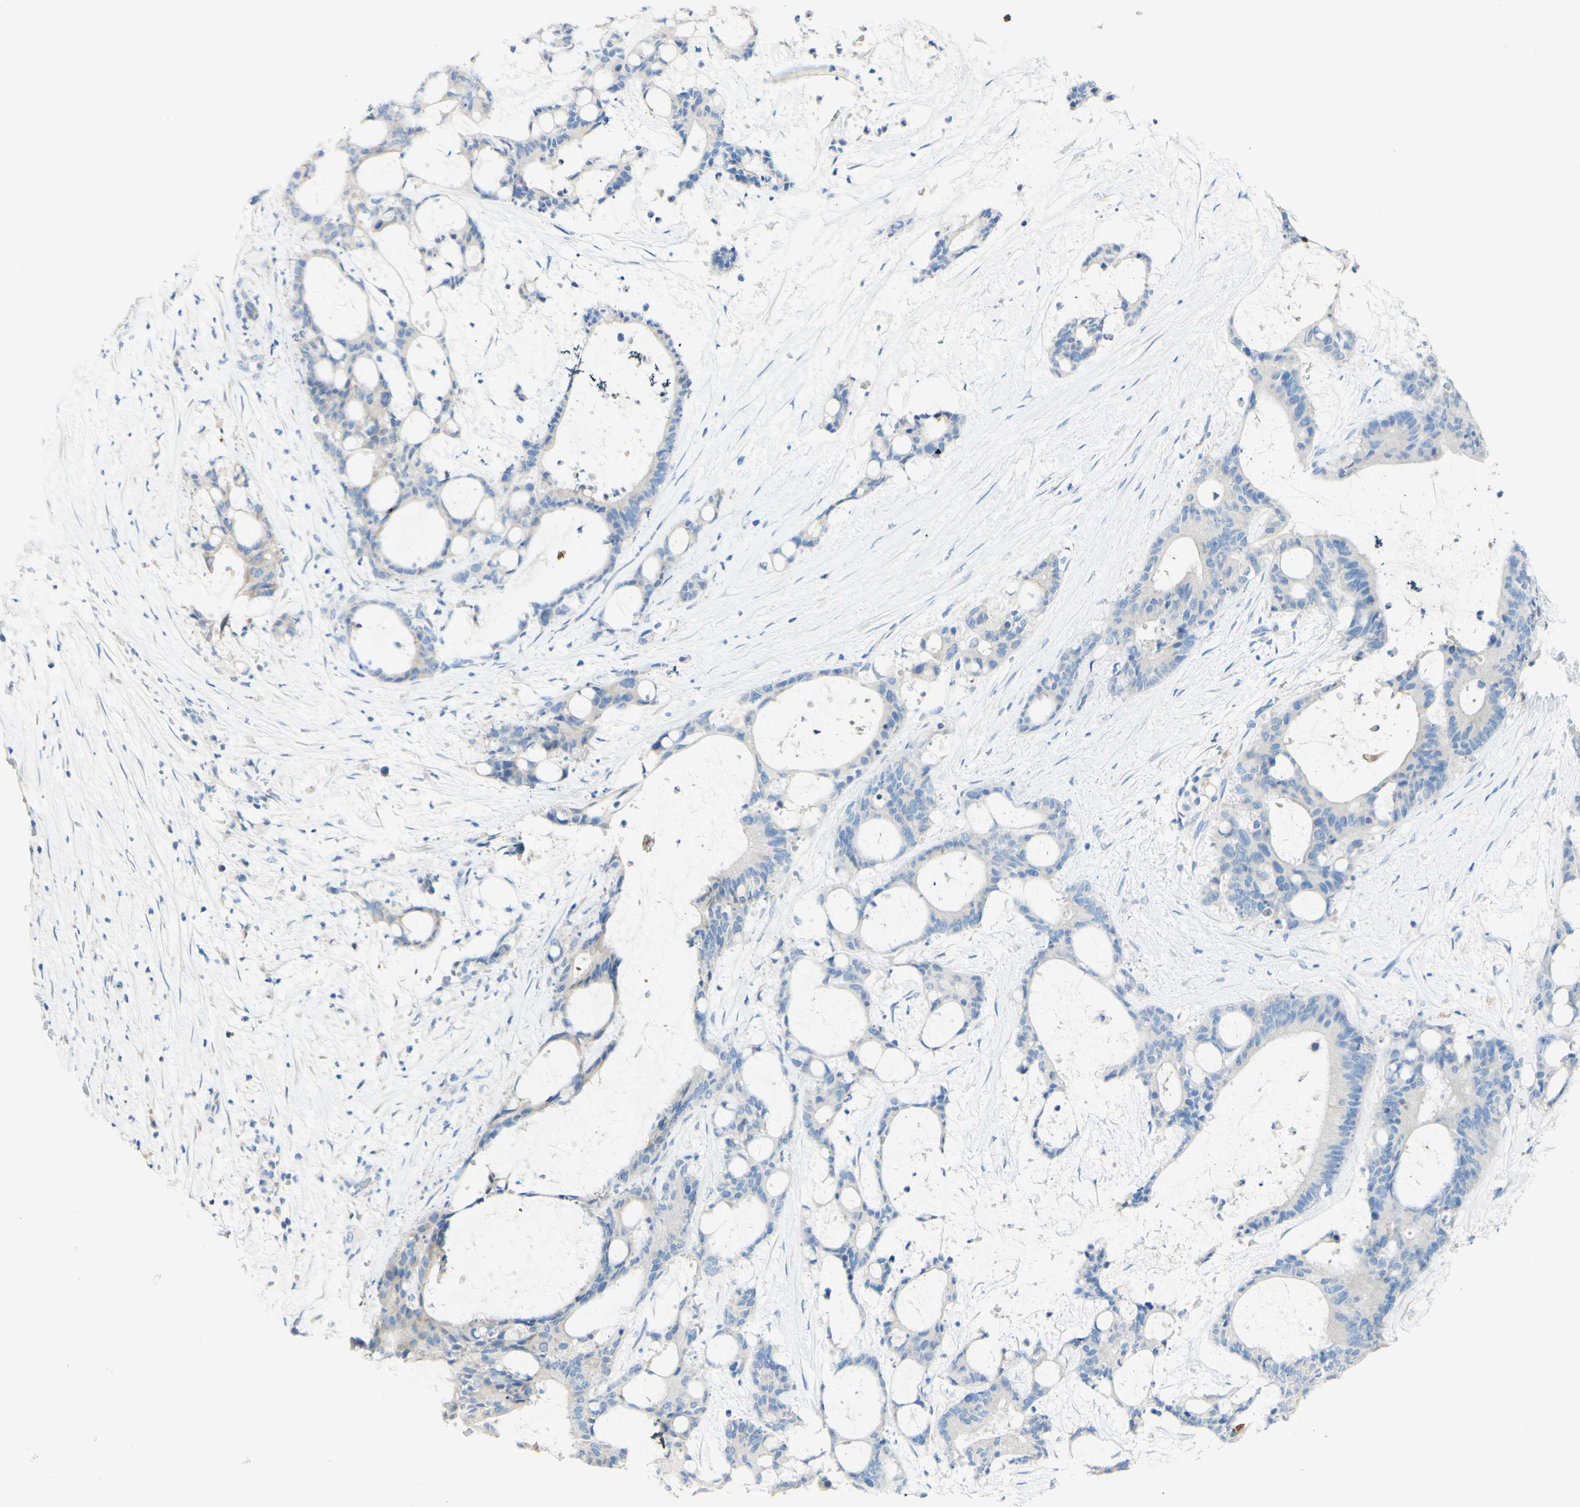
{"staining": {"intensity": "negative", "quantity": "none", "location": "none"}, "tissue": "liver cancer", "cell_type": "Tumor cells", "image_type": "cancer", "snomed": [{"axis": "morphology", "description": "Cholangiocarcinoma"}, {"axis": "topography", "description": "Liver"}], "caption": "DAB (3,3'-diaminobenzidine) immunohistochemical staining of human liver cancer (cholangiocarcinoma) demonstrates no significant staining in tumor cells.", "gene": "FGF4", "patient": {"sex": "female", "age": 73}}